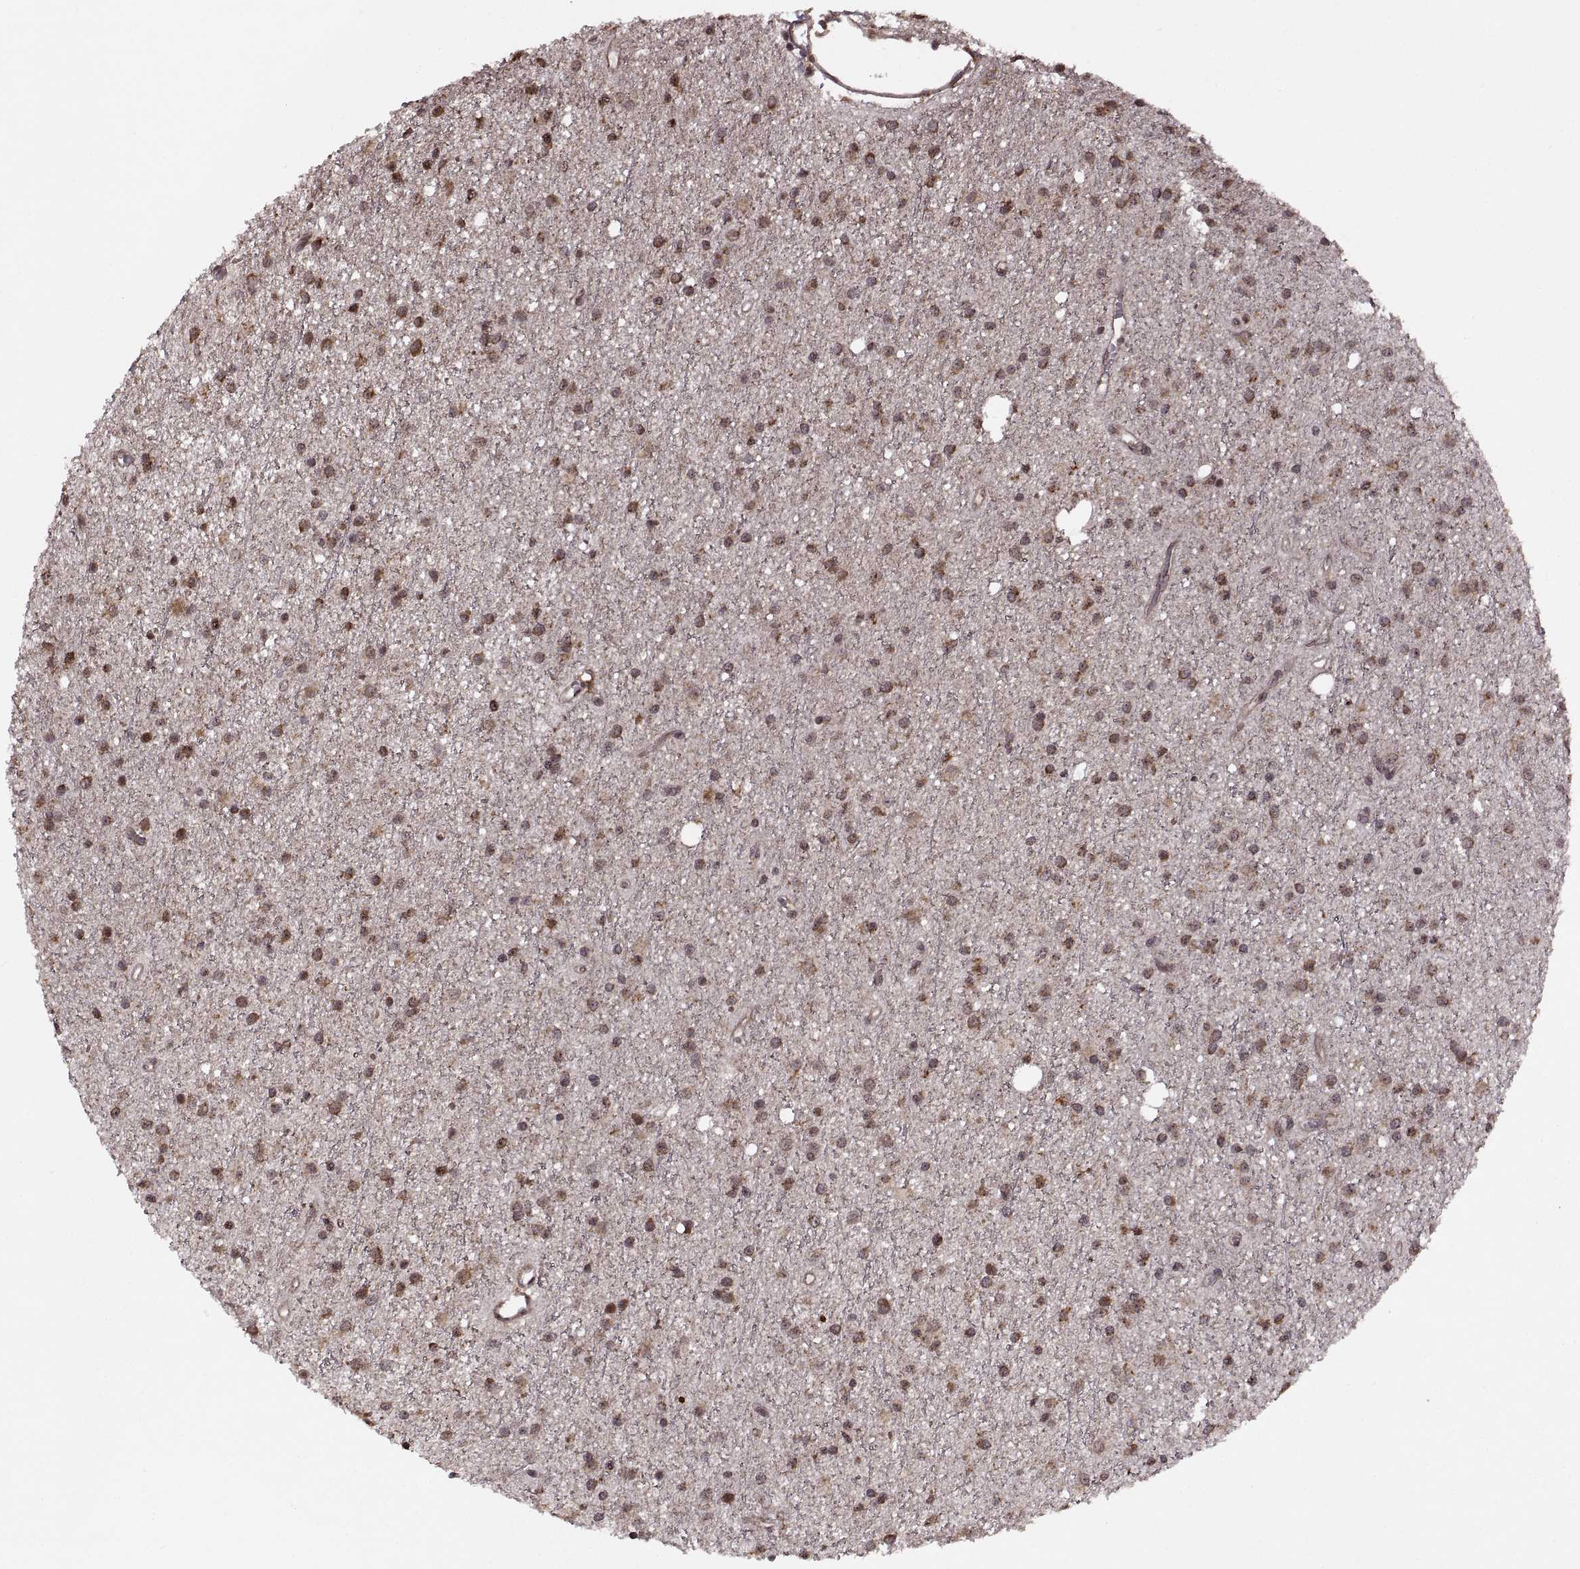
{"staining": {"intensity": "moderate", "quantity": ">75%", "location": "cytoplasmic/membranous,nuclear"}, "tissue": "glioma", "cell_type": "Tumor cells", "image_type": "cancer", "snomed": [{"axis": "morphology", "description": "Glioma, malignant, Low grade"}, {"axis": "topography", "description": "Brain"}], "caption": "Protein expression analysis of low-grade glioma (malignant) reveals moderate cytoplasmic/membranous and nuclear expression in approximately >75% of tumor cells.", "gene": "PTOV1", "patient": {"sex": "male", "age": 27}}